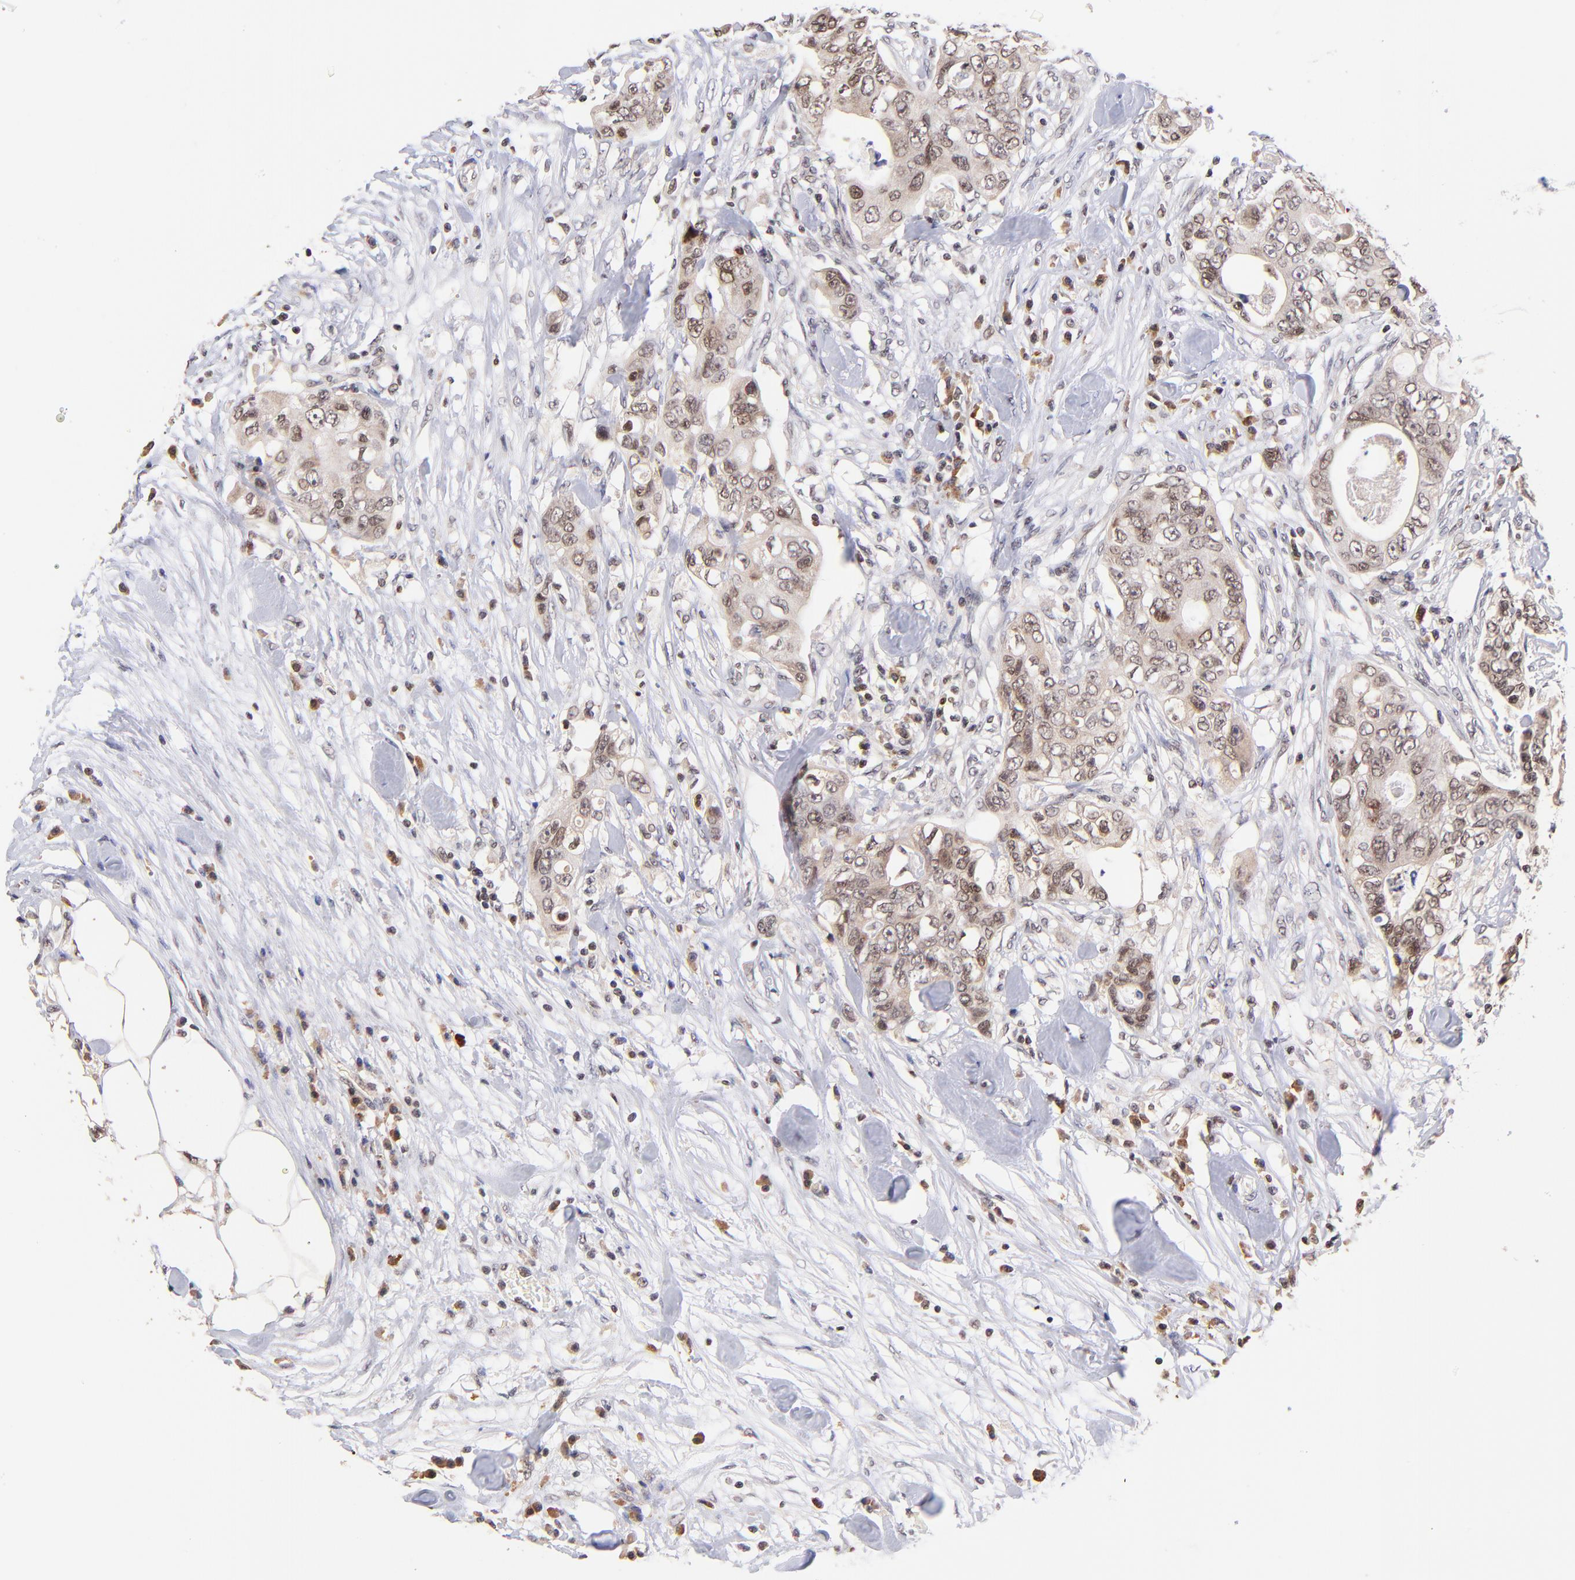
{"staining": {"intensity": "moderate", "quantity": ">75%", "location": "cytoplasmic/membranous,nuclear"}, "tissue": "colorectal cancer", "cell_type": "Tumor cells", "image_type": "cancer", "snomed": [{"axis": "morphology", "description": "Adenocarcinoma, NOS"}, {"axis": "topography", "description": "Rectum"}], "caption": "Colorectal cancer (adenocarcinoma) stained with a brown dye displays moderate cytoplasmic/membranous and nuclear positive staining in approximately >75% of tumor cells.", "gene": "WDR25", "patient": {"sex": "female", "age": 57}}